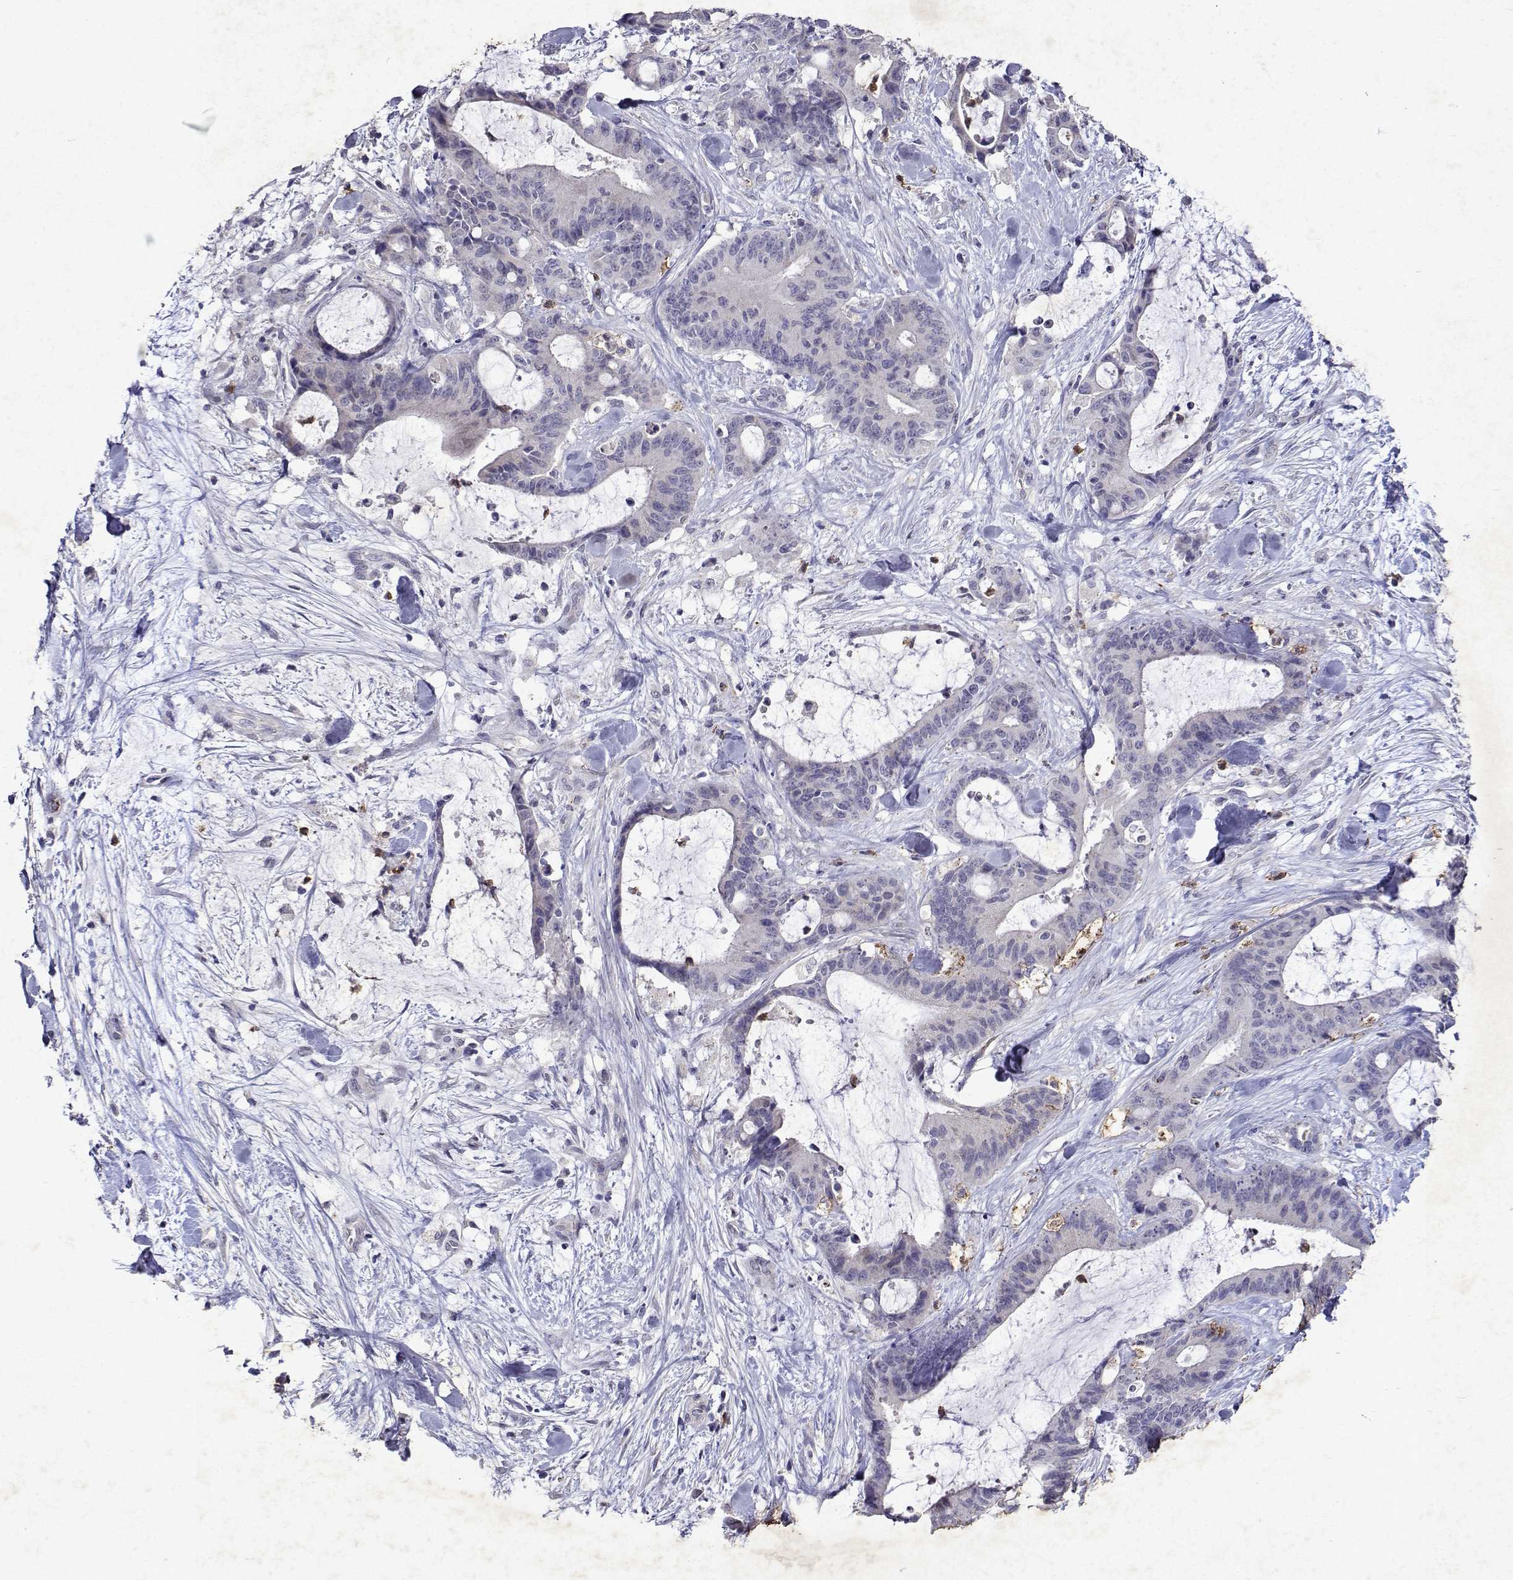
{"staining": {"intensity": "negative", "quantity": "none", "location": "none"}, "tissue": "liver cancer", "cell_type": "Tumor cells", "image_type": "cancer", "snomed": [{"axis": "morphology", "description": "Cholangiocarcinoma"}, {"axis": "topography", "description": "Liver"}], "caption": "Immunohistochemical staining of liver cancer (cholangiocarcinoma) demonstrates no significant staining in tumor cells.", "gene": "DUSP28", "patient": {"sex": "female", "age": 73}}